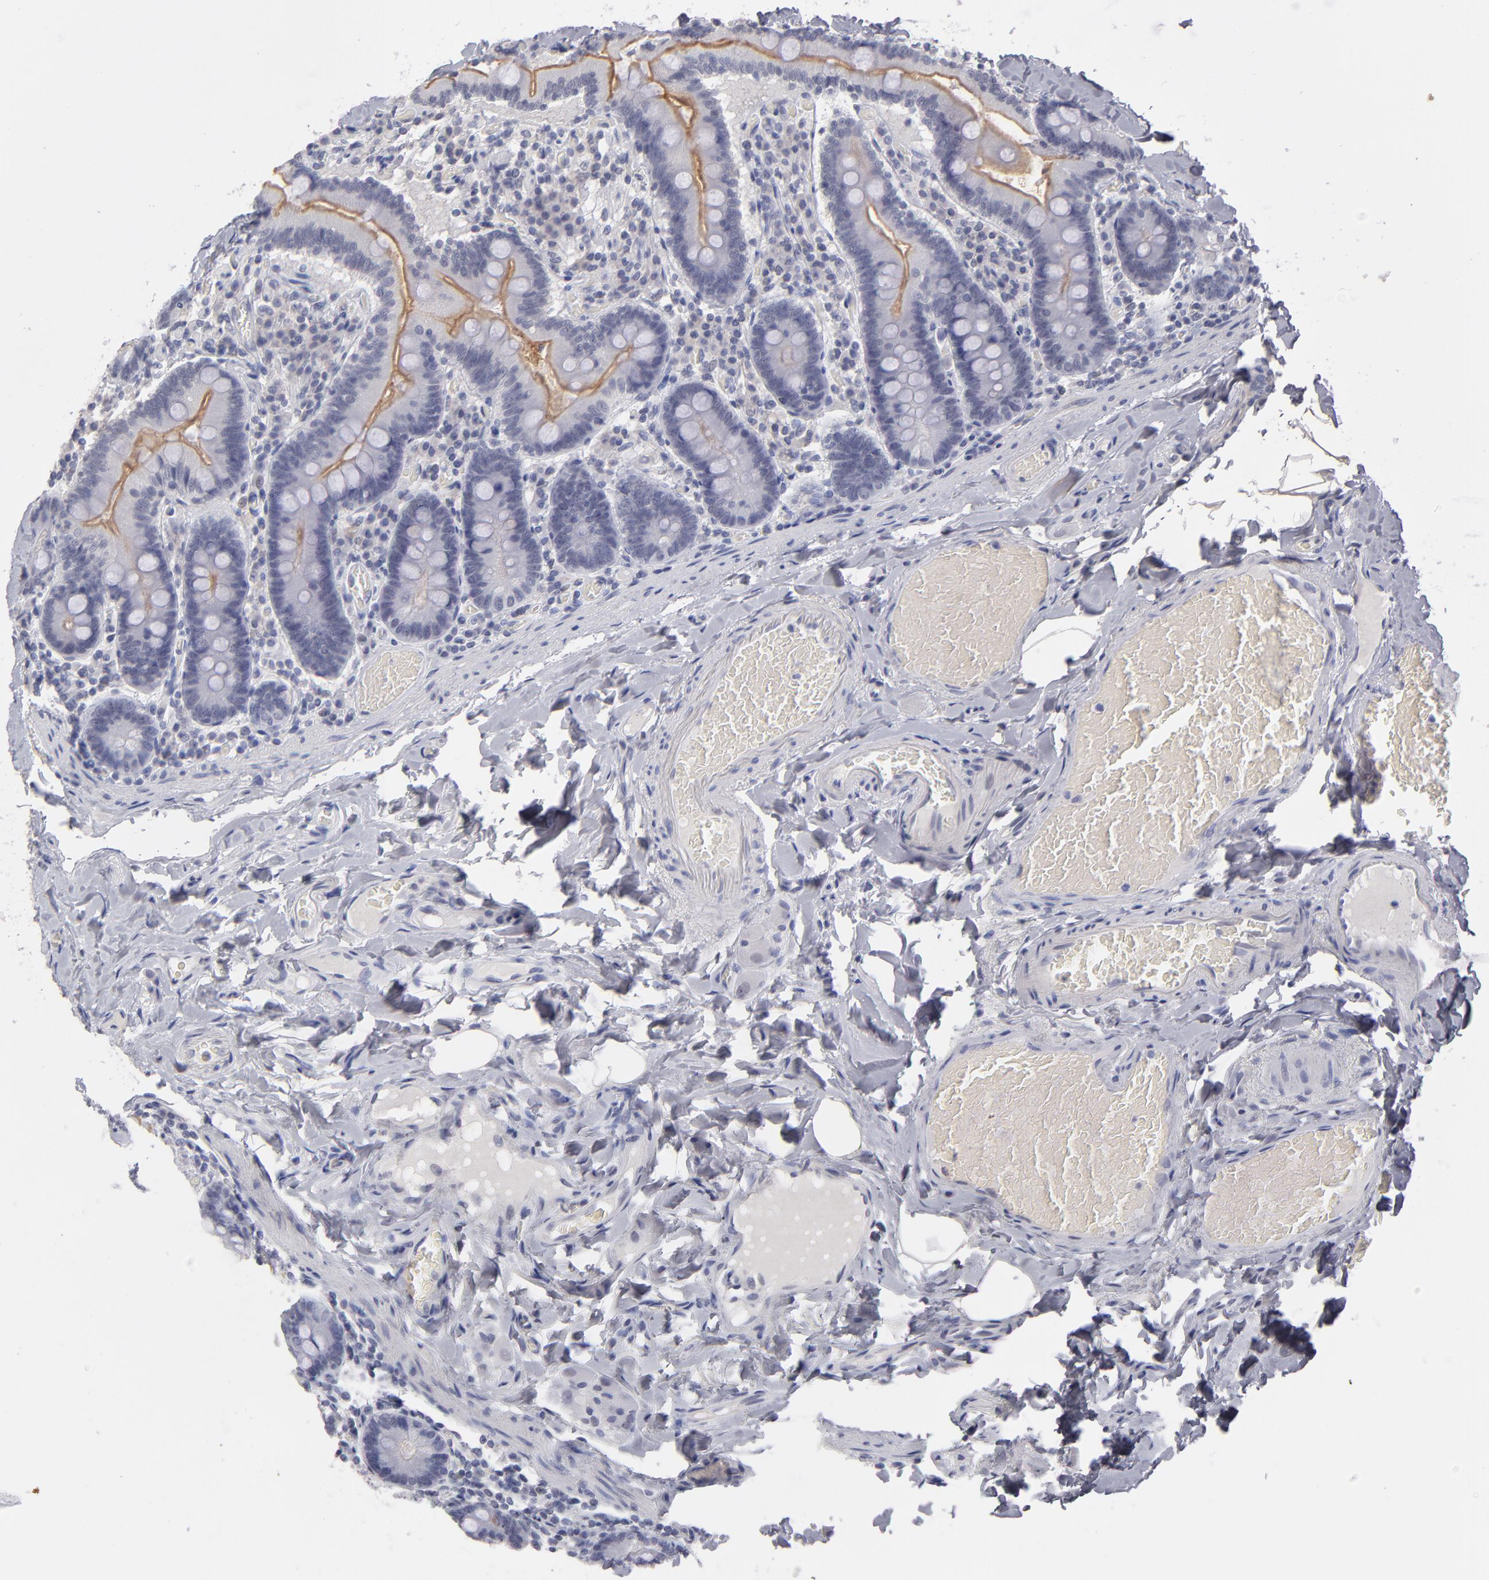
{"staining": {"intensity": "moderate", "quantity": "25%-75%", "location": "cytoplasmic/membranous"}, "tissue": "duodenum", "cell_type": "Glandular cells", "image_type": "normal", "snomed": [{"axis": "morphology", "description": "Normal tissue, NOS"}, {"axis": "topography", "description": "Duodenum"}], "caption": "This histopathology image shows normal duodenum stained with immunohistochemistry to label a protein in brown. The cytoplasmic/membranous of glandular cells show moderate positivity for the protein. Nuclei are counter-stained blue.", "gene": "TEX11", "patient": {"sex": "male", "age": 66}}